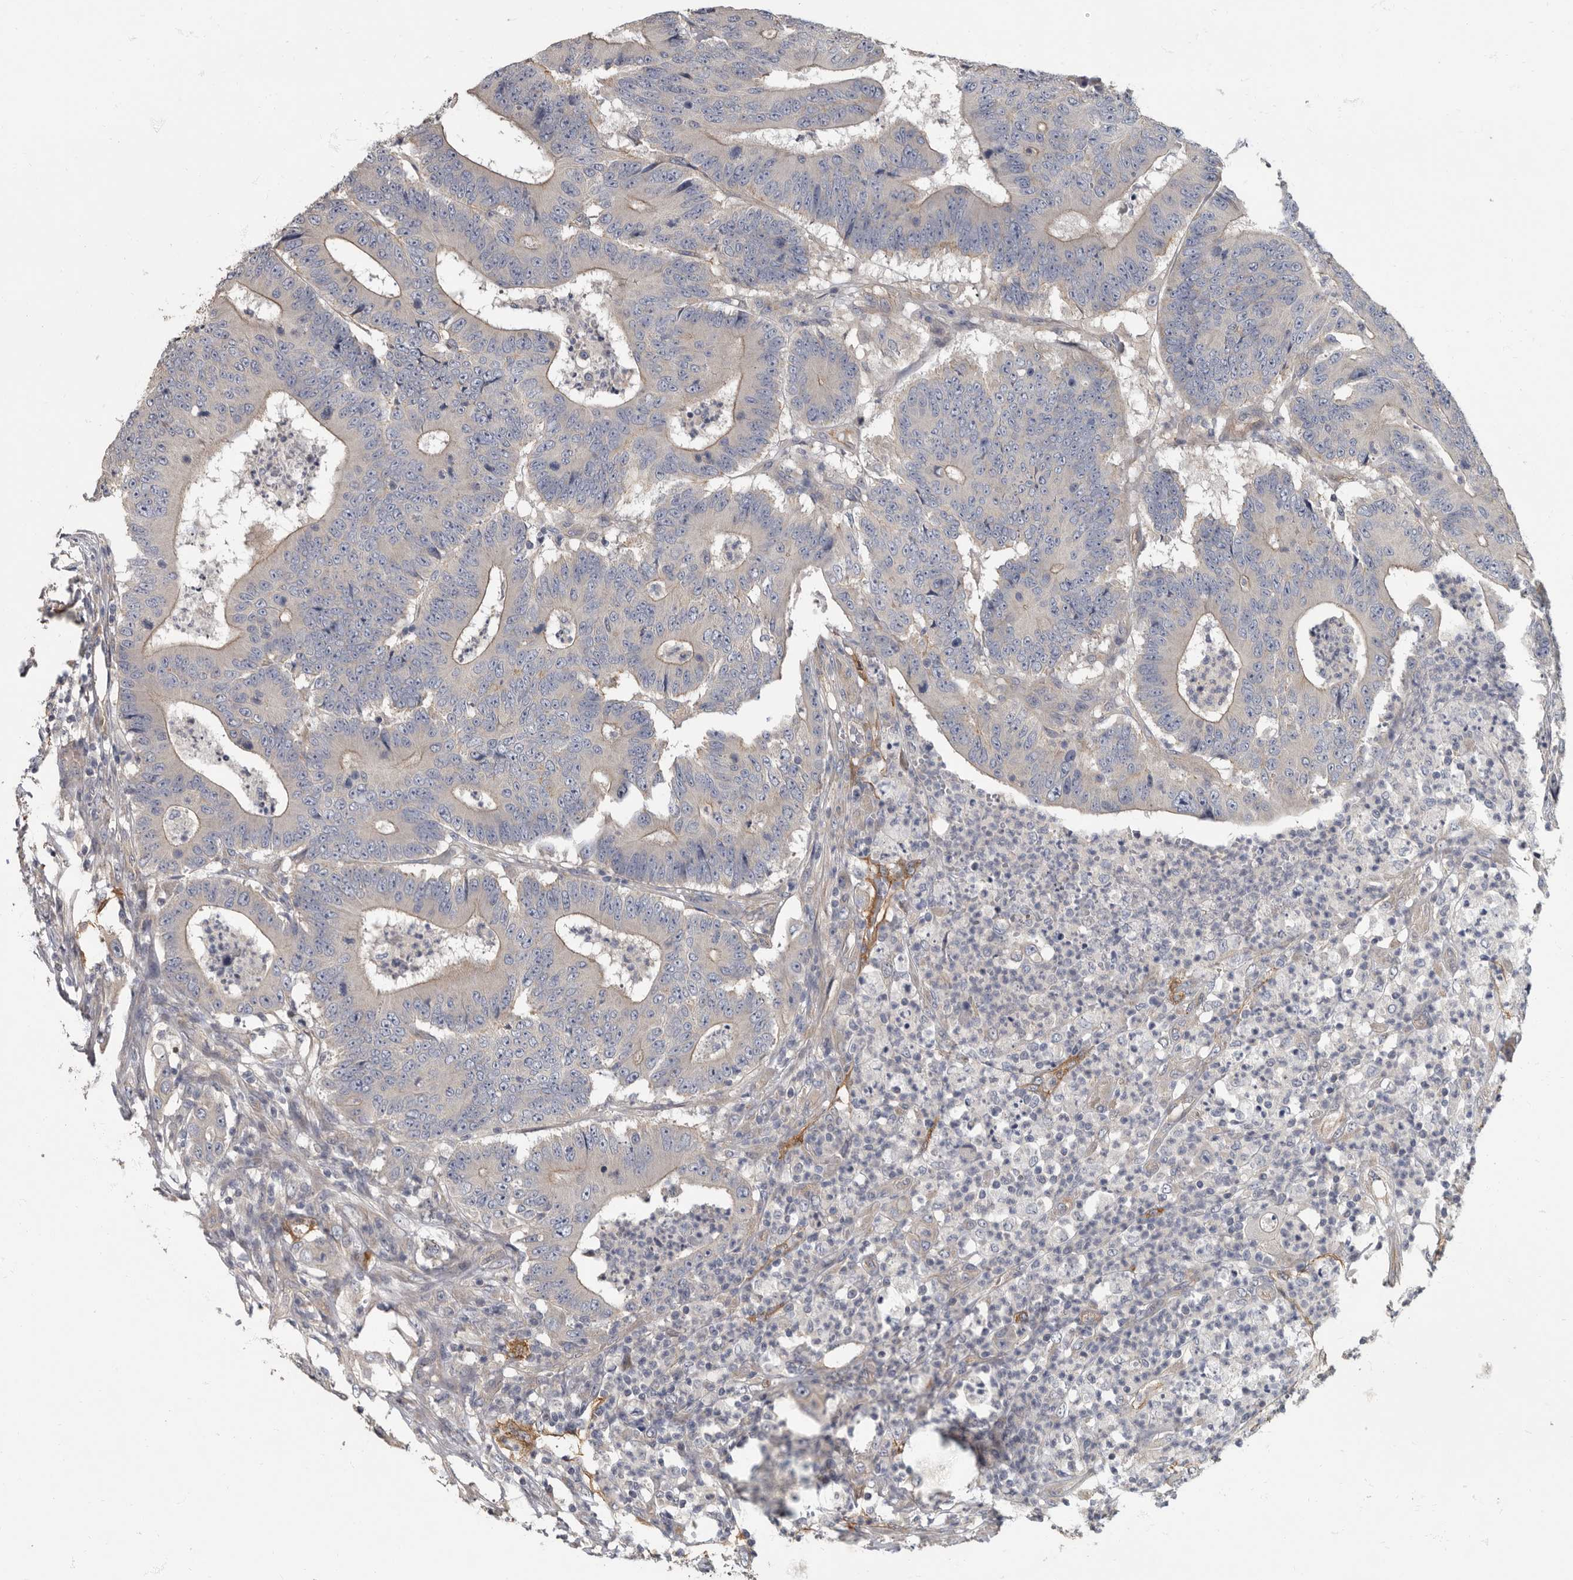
{"staining": {"intensity": "moderate", "quantity": "25%-75%", "location": "cytoplasmic/membranous"}, "tissue": "colorectal cancer", "cell_type": "Tumor cells", "image_type": "cancer", "snomed": [{"axis": "morphology", "description": "Adenocarcinoma, NOS"}, {"axis": "topography", "description": "Colon"}], "caption": "This is an image of immunohistochemistry staining of adenocarcinoma (colorectal), which shows moderate expression in the cytoplasmic/membranous of tumor cells.", "gene": "PDK1", "patient": {"sex": "male", "age": 83}}